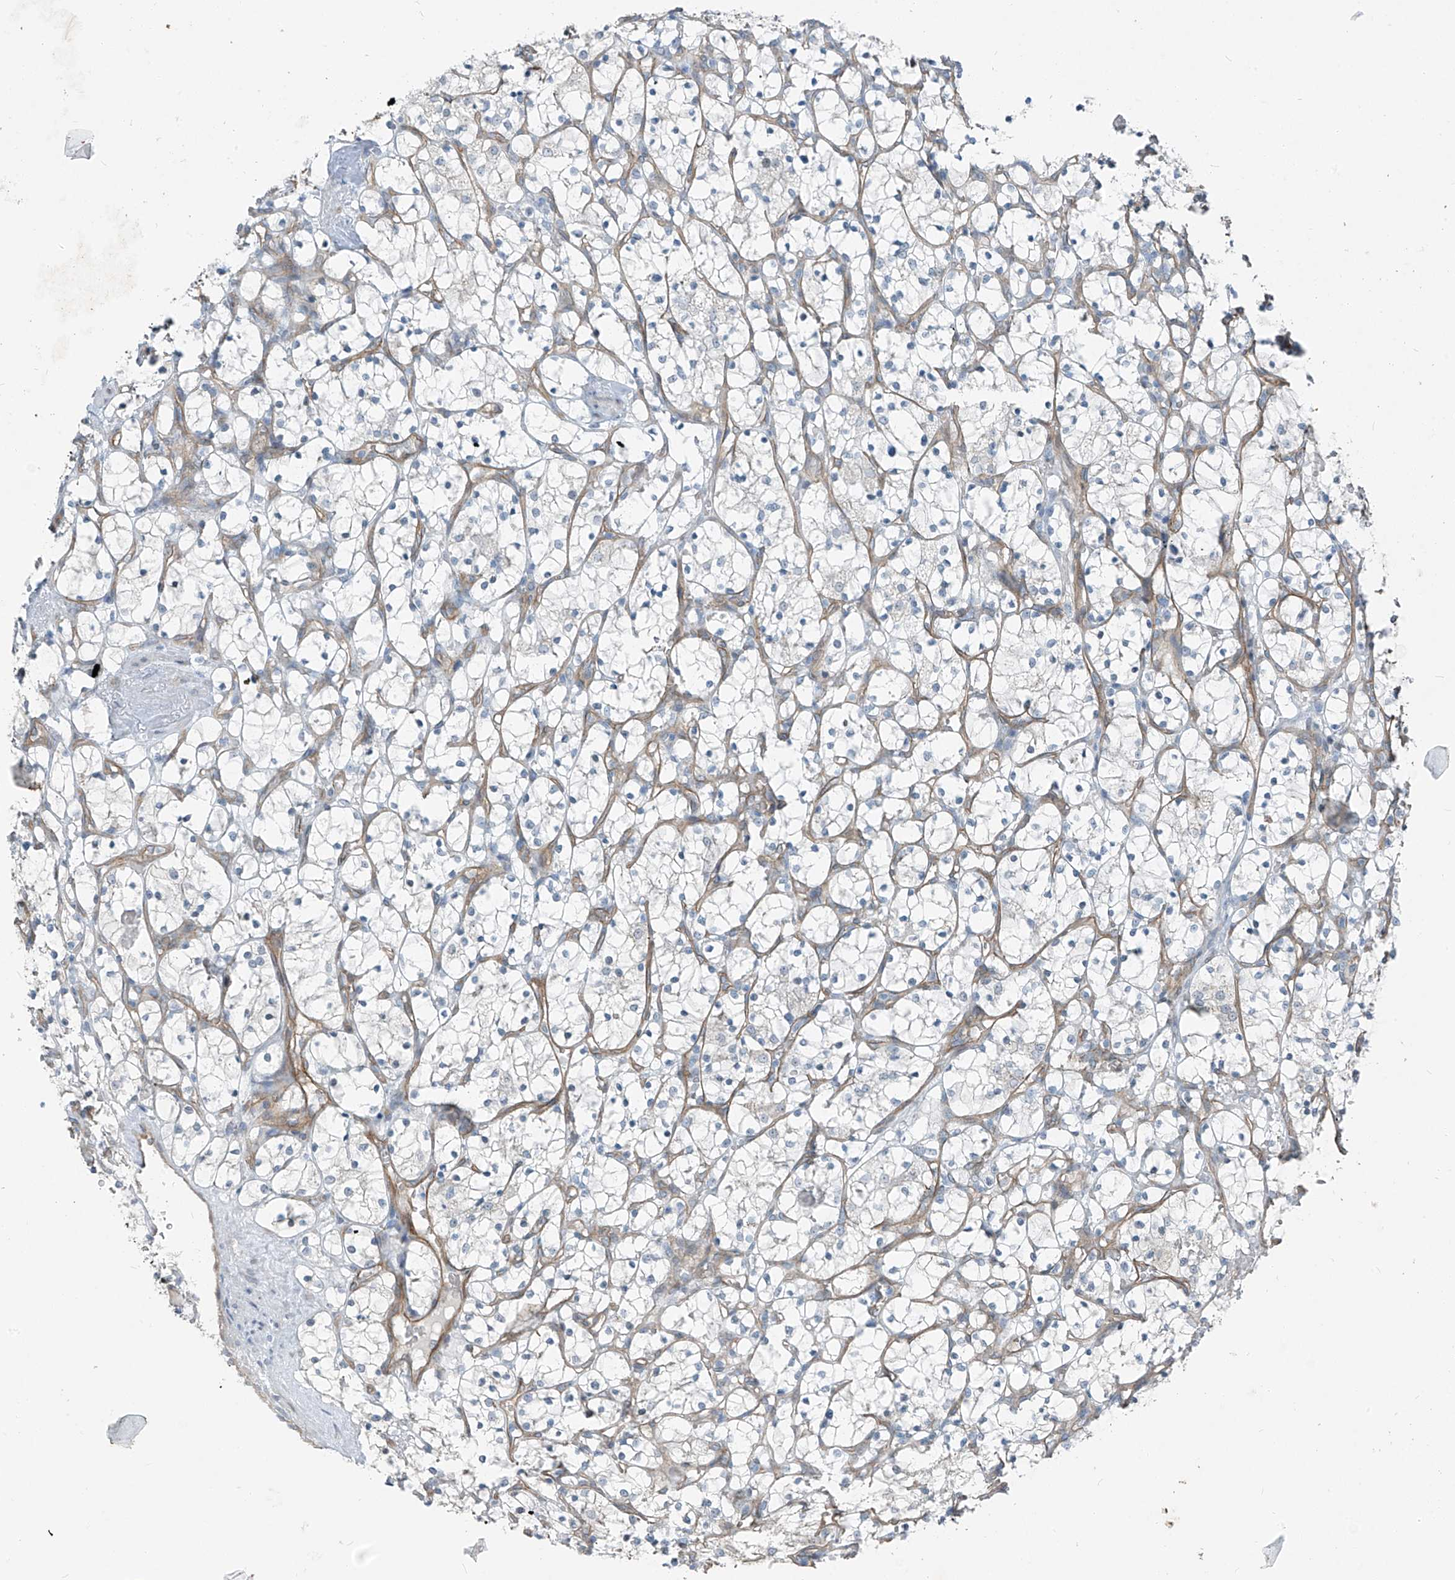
{"staining": {"intensity": "negative", "quantity": "none", "location": "none"}, "tissue": "renal cancer", "cell_type": "Tumor cells", "image_type": "cancer", "snomed": [{"axis": "morphology", "description": "Adenocarcinoma, NOS"}, {"axis": "topography", "description": "Kidney"}], "caption": "High magnification brightfield microscopy of renal cancer (adenocarcinoma) stained with DAB (brown) and counterstained with hematoxylin (blue): tumor cells show no significant positivity. (Brightfield microscopy of DAB (3,3'-diaminobenzidine) immunohistochemistry at high magnification).", "gene": "TNS2", "patient": {"sex": "female", "age": 69}}